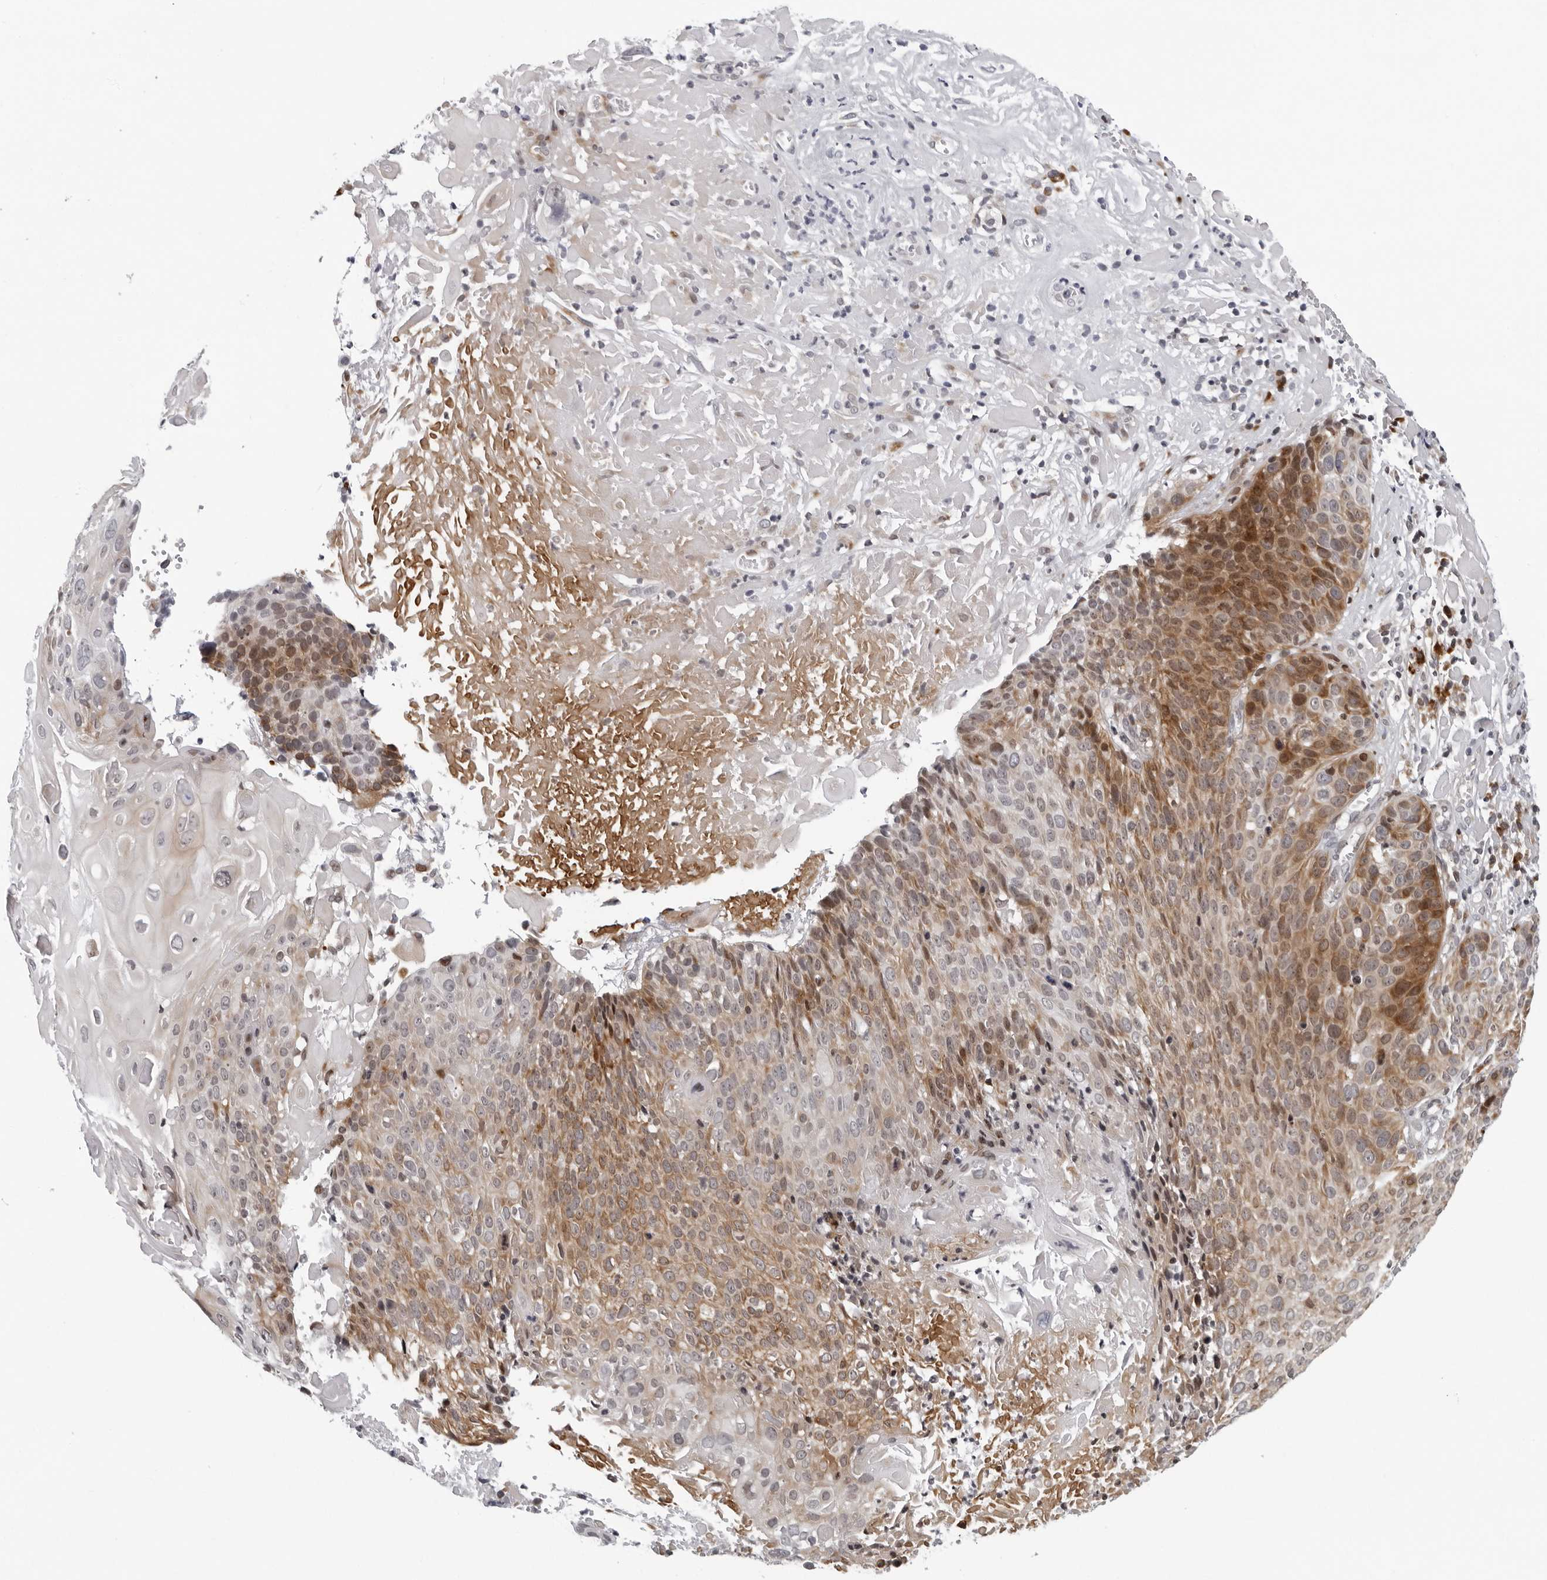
{"staining": {"intensity": "moderate", "quantity": ">75%", "location": "cytoplasmic/membranous"}, "tissue": "cervical cancer", "cell_type": "Tumor cells", "image_type": "cancer", "snomed": [{"axis": "morphology", "description": "Squamous cell carcinoma, NOS"}, {"axis": "topography", "description": "Cervix"}], "caption": "Tumor cells reveal medium levels of moderate cytoplasmic/membranous staining in approximately >75% of cells in cervical cancer. (DAB IHC with brightfield microscopy, high magnification).", "gene": "PIP4K2C", "patient": {"sex": "female", "age": 74}}